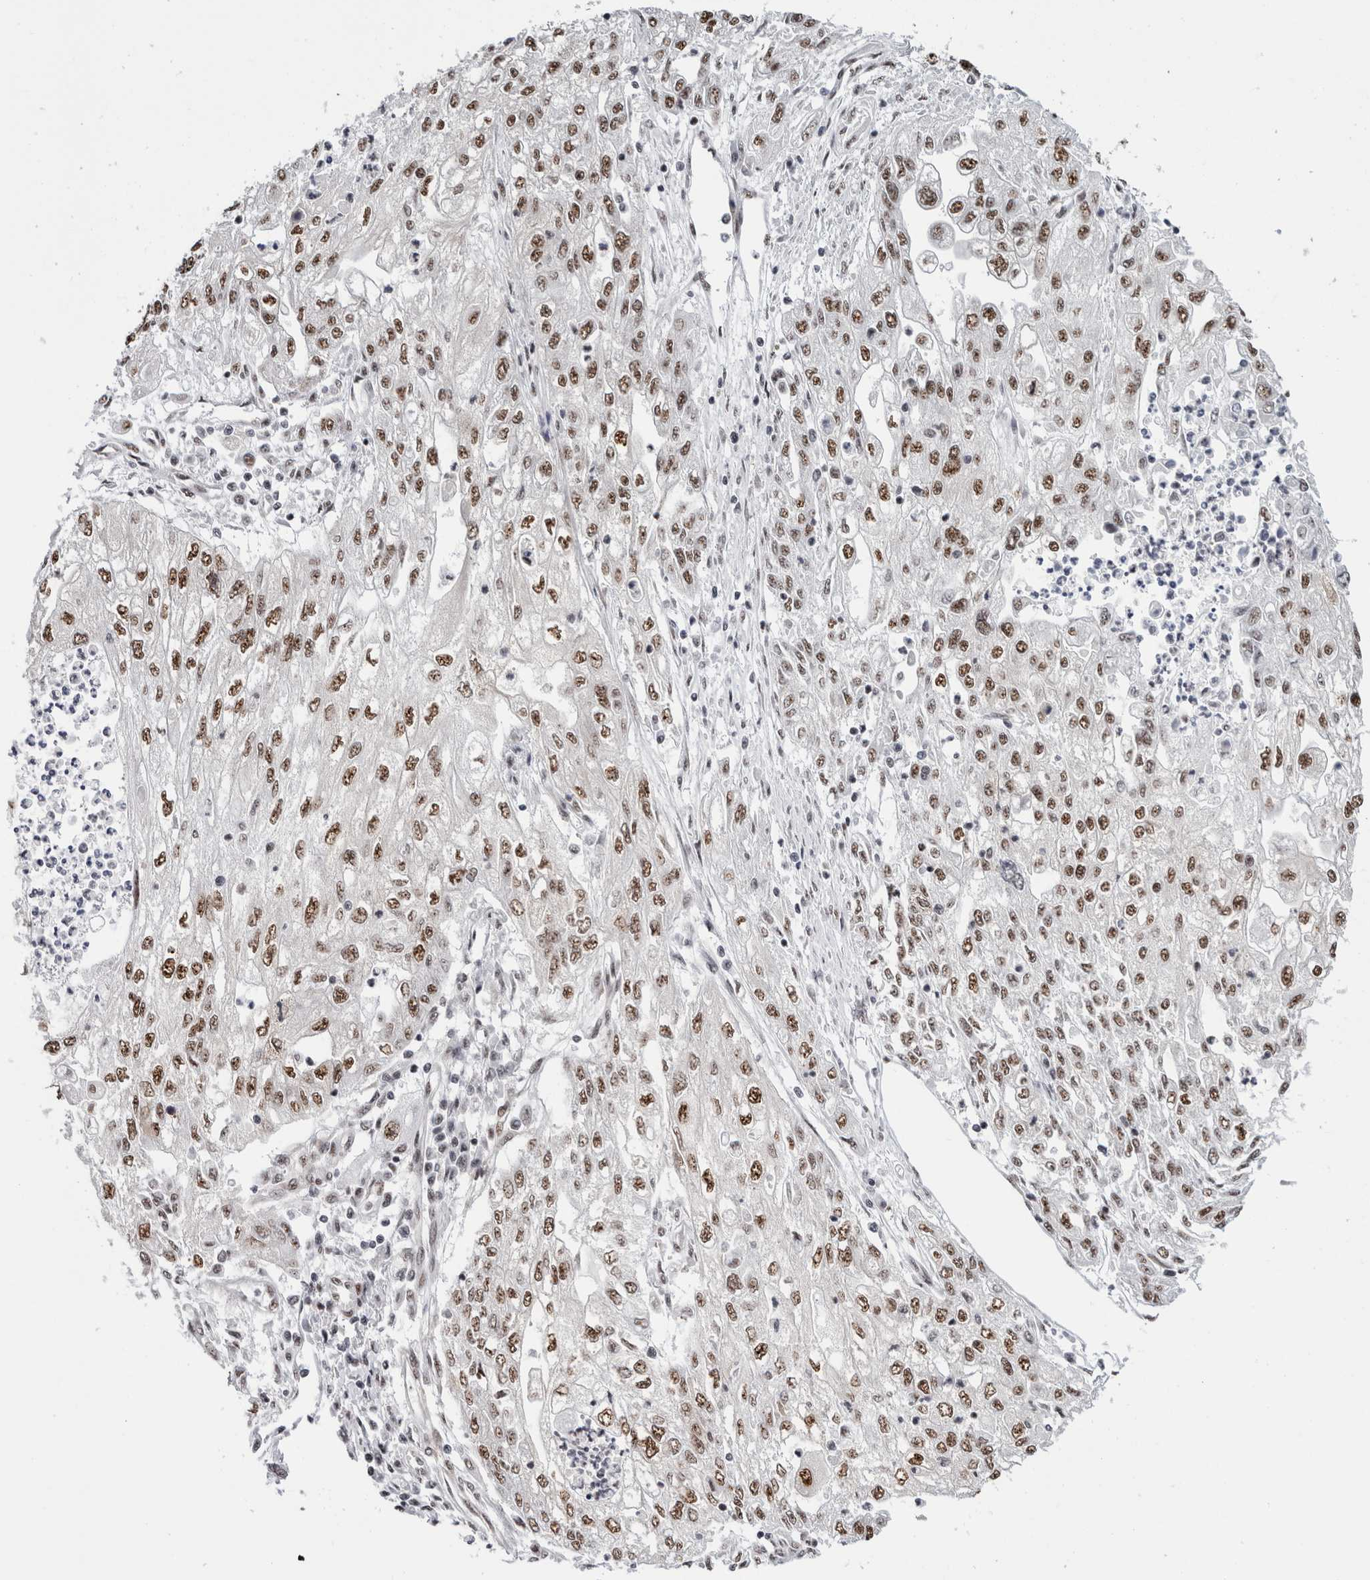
{"staining": {"intensity": "moderate", "quantity": ">75%", "location": "nuclear"}, "tissue": "endometrial cancer", "cell_type": "Tumor cells", "image_type": "cancer", "snomed": [{"axis": "morphology", "description": "Adenocarcinoma, NOS"}, {"axis": "topography", "description": "Endometrium"}], "caption": "Human endometrial cancer stained for a protein (brown) displays moderate nuclear positive expression in about >75% of tumor cells.", "gene": "MKNK1", "patient": {"sex": "female", "age": 49}}